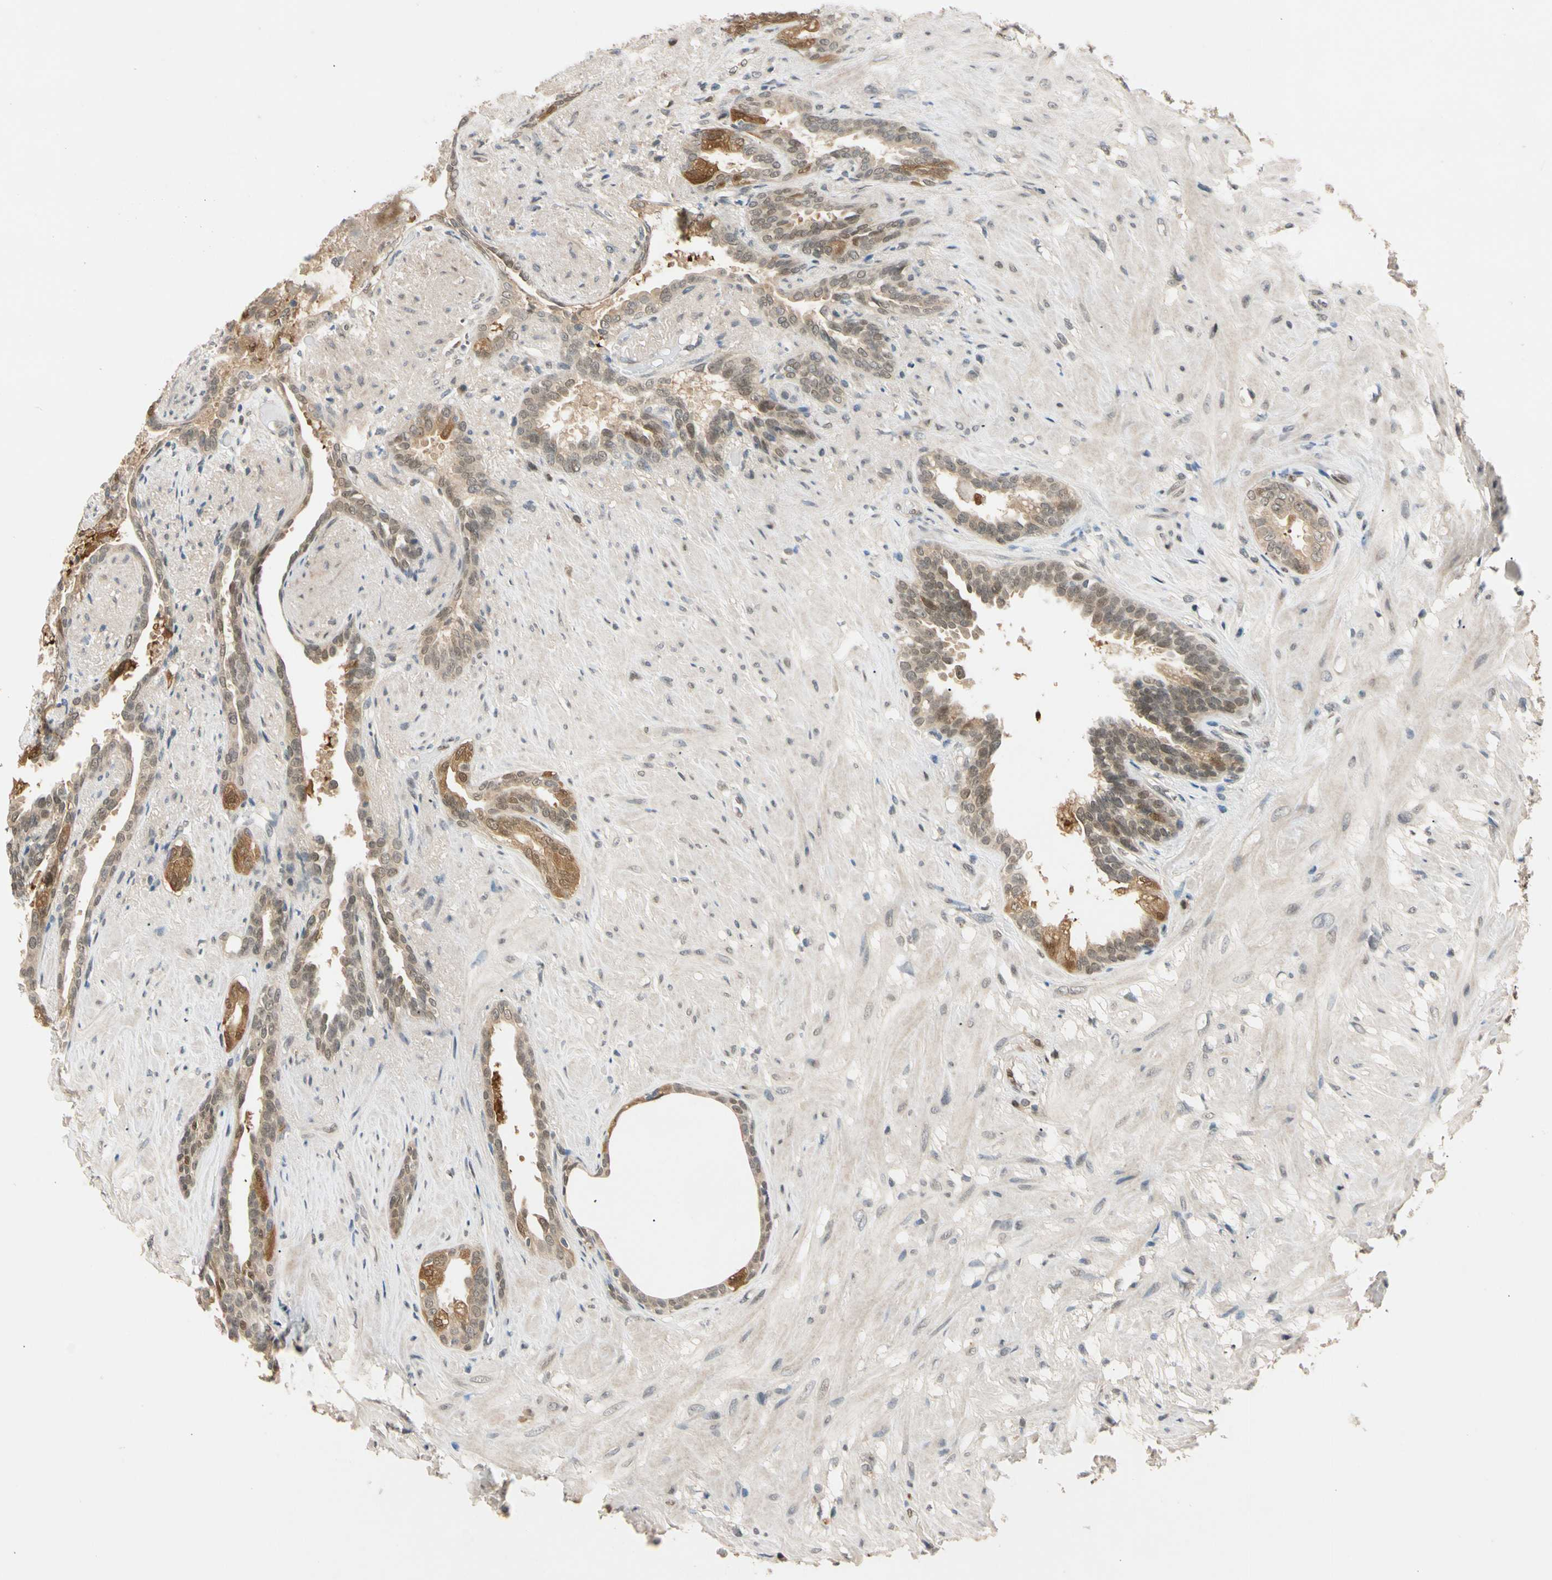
{"staining": {"intensity": "strong", "quantity": ">75%", "location": "cytoplasmic/membranous,nuclear"}, "tissue": "seminal vesicle", "cell_type": "Glandular cells", "image_type": "normal", "snomed": [{"axis": "morphology", "description": "Normal tissue, NOS"}, {"axis": "topography", "description": "Seminal veicle"}], "caption": "Glandular cells demonstrate high levels of strong cytoplasmic/membranous,nuclear positivity in about >75% of cells in normal seminal vesicle. Ihc stains the protein in brown and the nuclei are stained blue.", "gene": "RIOX2", "patient": {"sex": "male", "age": 61}}